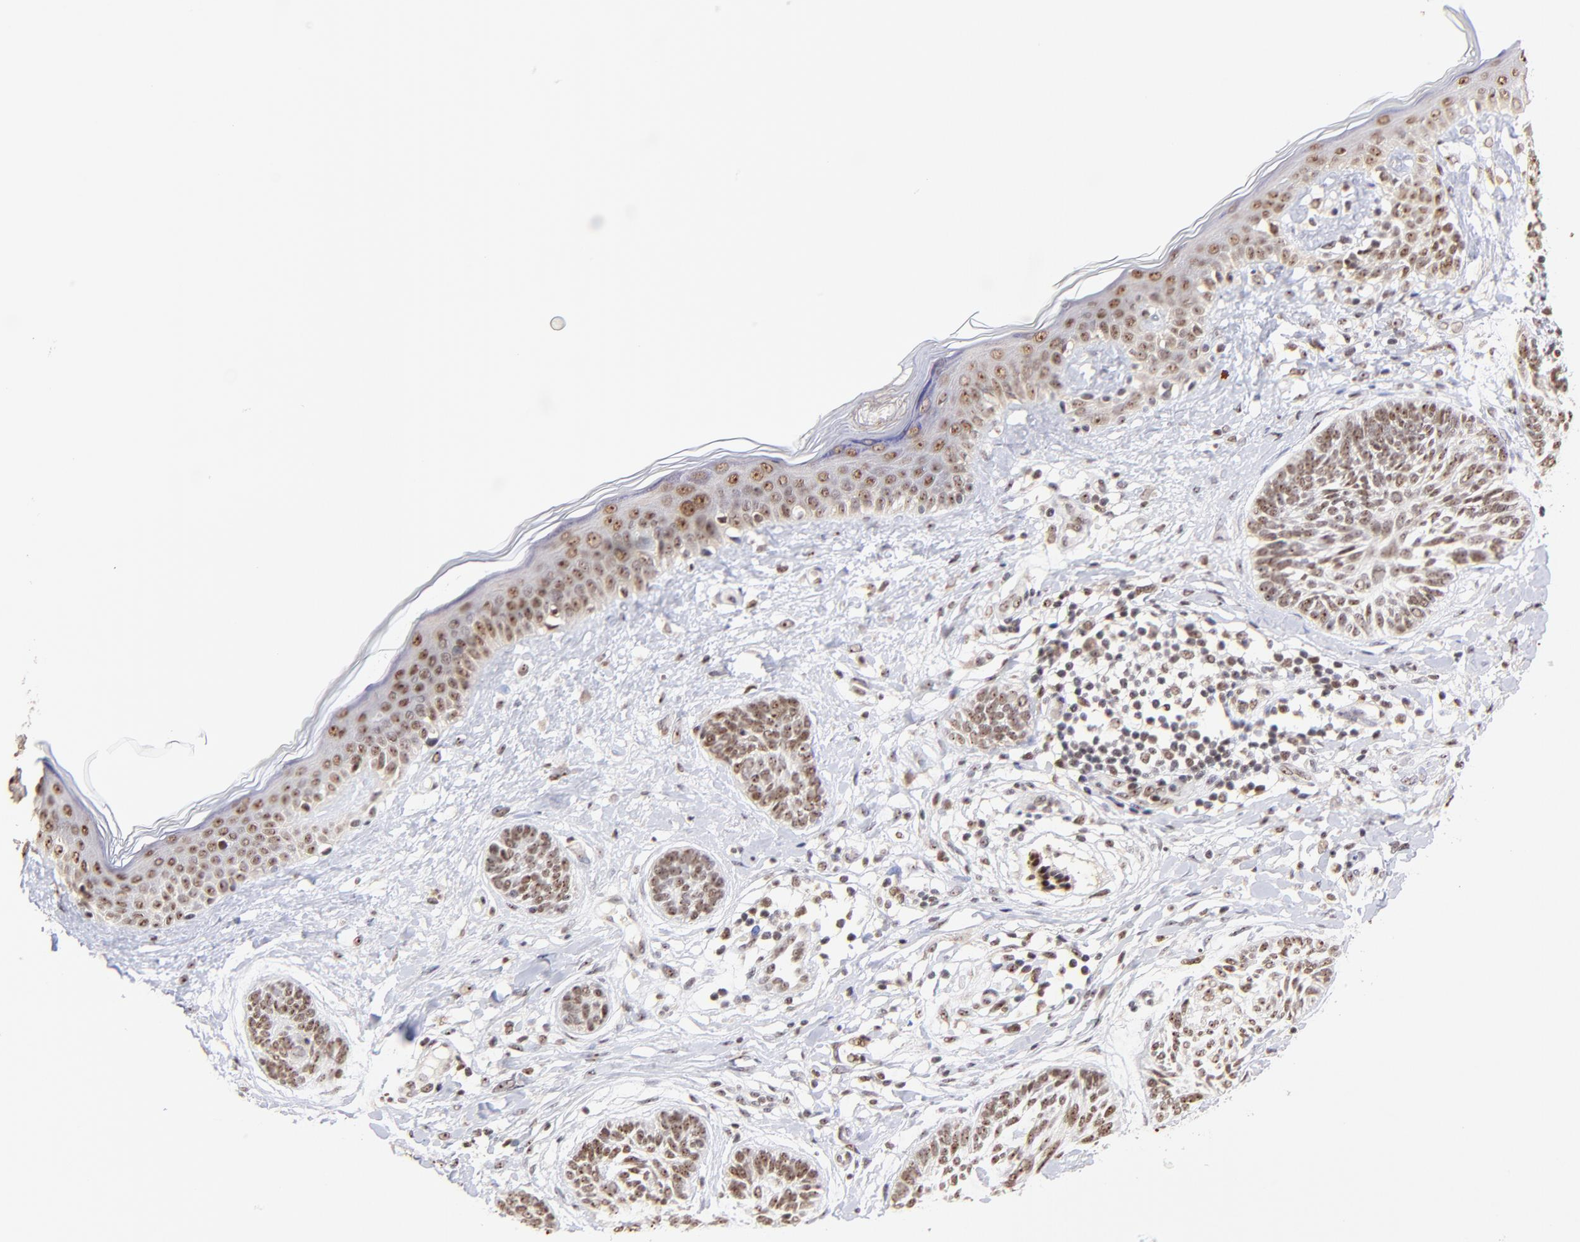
{"staining": {"intensity": "weak", "quantity": ">75%", "location": "nuclear"}, "tissue": "skin cancer", "cell_type": "Tumor cells", "image_type": "cancer", "snomed": [{"axis": "morphology", "description": "Normal tissue, NOS"}, {"axis": "morphology", "description": "Basal cell carcinoma"}, {"axis": "topography", "description": "Skin"}], "caption": "High-power microscopy captured an immunohistochemistry micrograph of skin cancer (basal cell carcinoma), revealing weak nuclear expression in about >75% of tumor cells.", "gene": "ZNF670", "patient": {"sex": "male", "age": 63}}